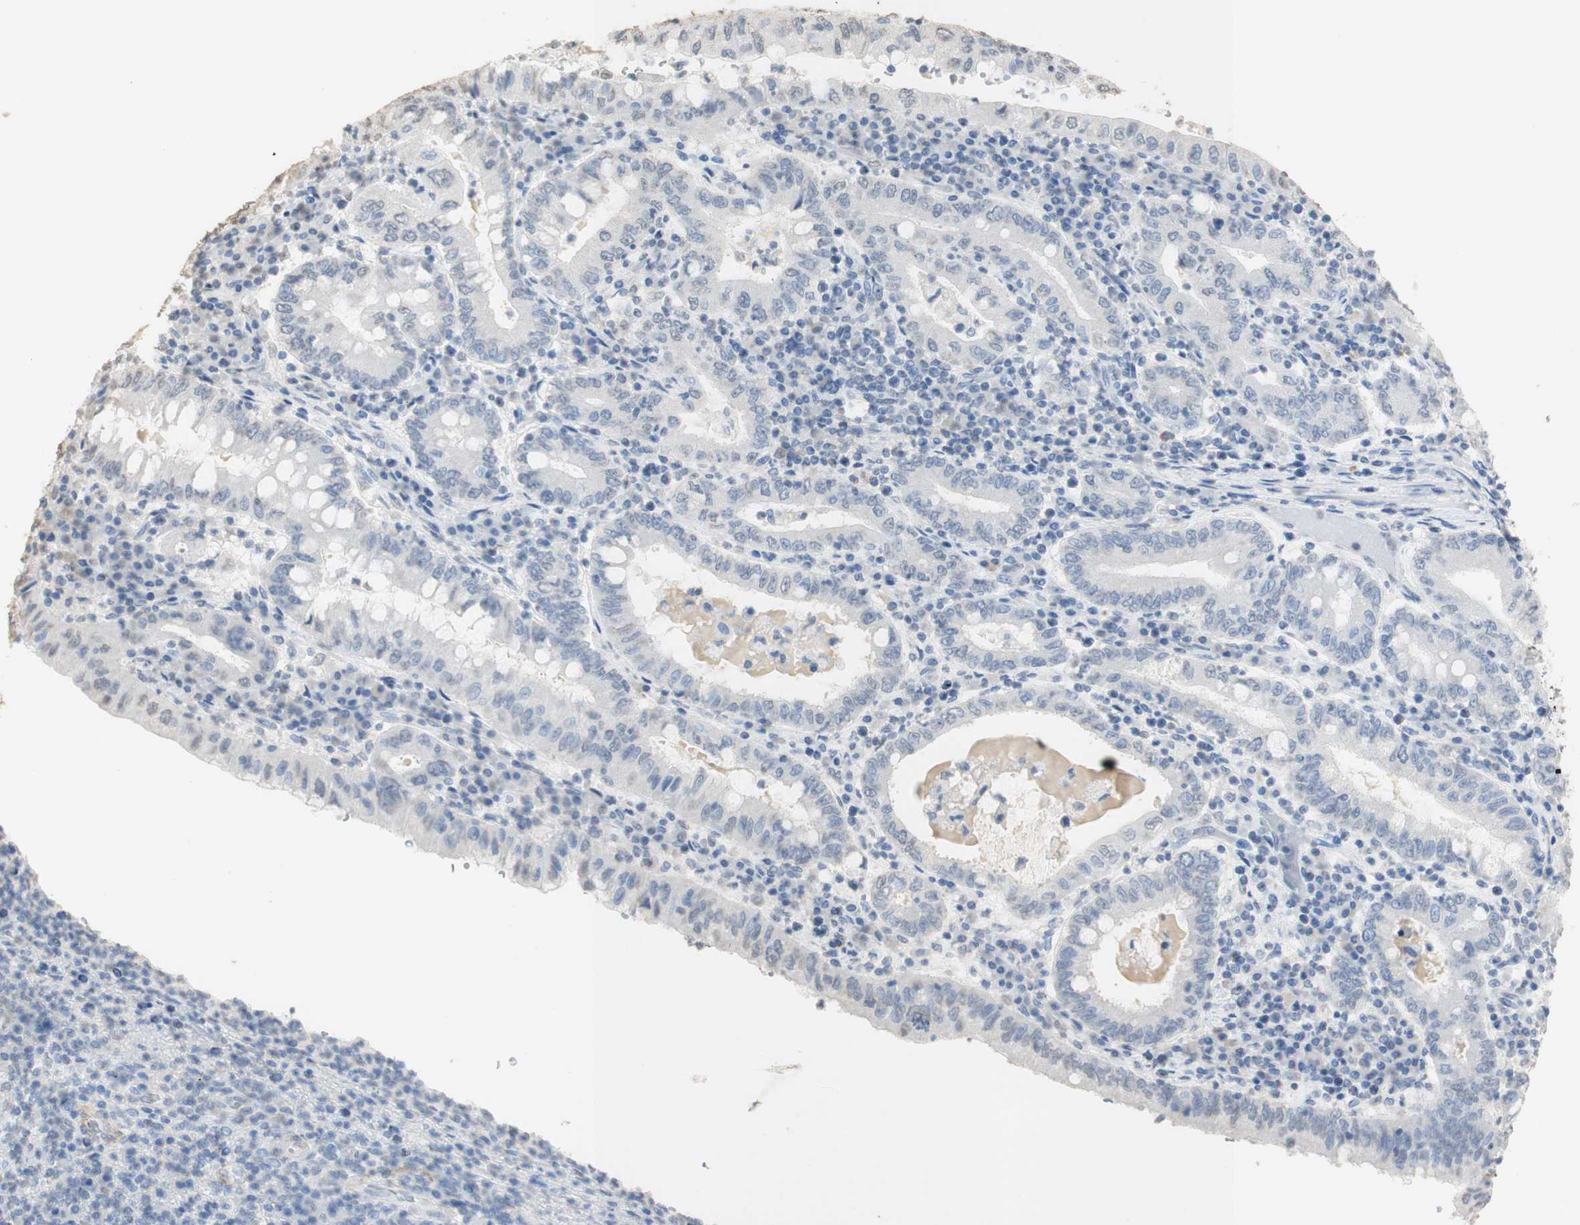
{"staining": {"intensity": "negative", "quantity": "none", "location": "none"}, "tissue": "stomach cancer", "cell_type": "Tumor cells", "image_type": "cancer", "snomed": [{"axis": "morphology", "description": "Normal tissue, NOS"}, {"axis": "morphology", "description": "Adenocarcinoma, NOS"}, {"axis": "topography", "description": "Esophagus"}, {"axis": "topography", "description": "Stomach, upper"}, {"axis": "topography", "description": "Peripheral nerve tissue"}], "caption": "There is no significant expression in tumor cells of stomach cancer (adenocarcinoma).", "gene": "L1CAM", "patient": {"sex": "male", "age": 62}}